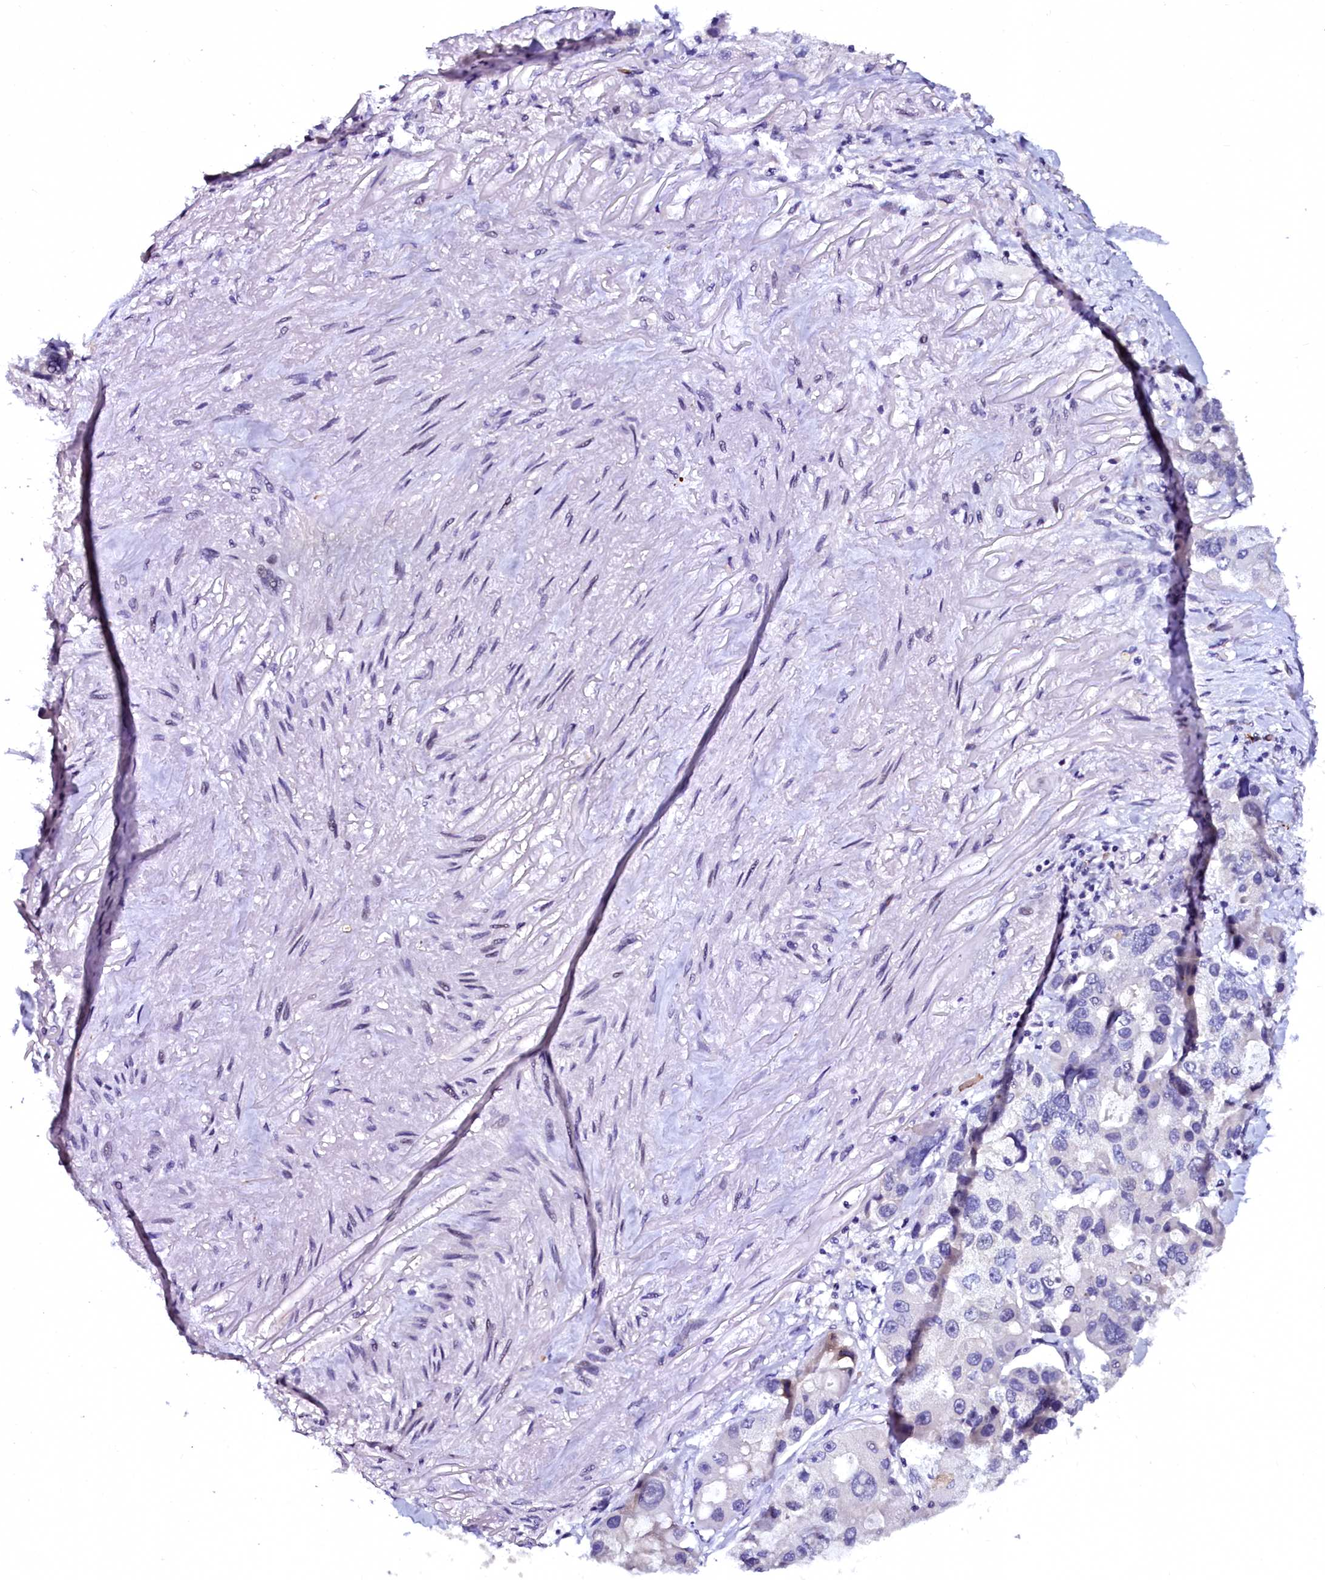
{"staining": {"intensity": "negative", "quantity": "none", "location": "none"}, "tissue": "lung cancer", "cell_type": "Tumor cells", "image_type": "cancer", "snomed": [{"axis": "morphology", "description": "Adenocarcinoma, NOS"}, {"axis": "topography", "description": "Lung"}], "caption": "Lung cancer was stained to show a protein in brown. There is no significant expression in tumor cells.", "gene": "CTDSPL2", "patient": {"sex": "female", "age": 54}}